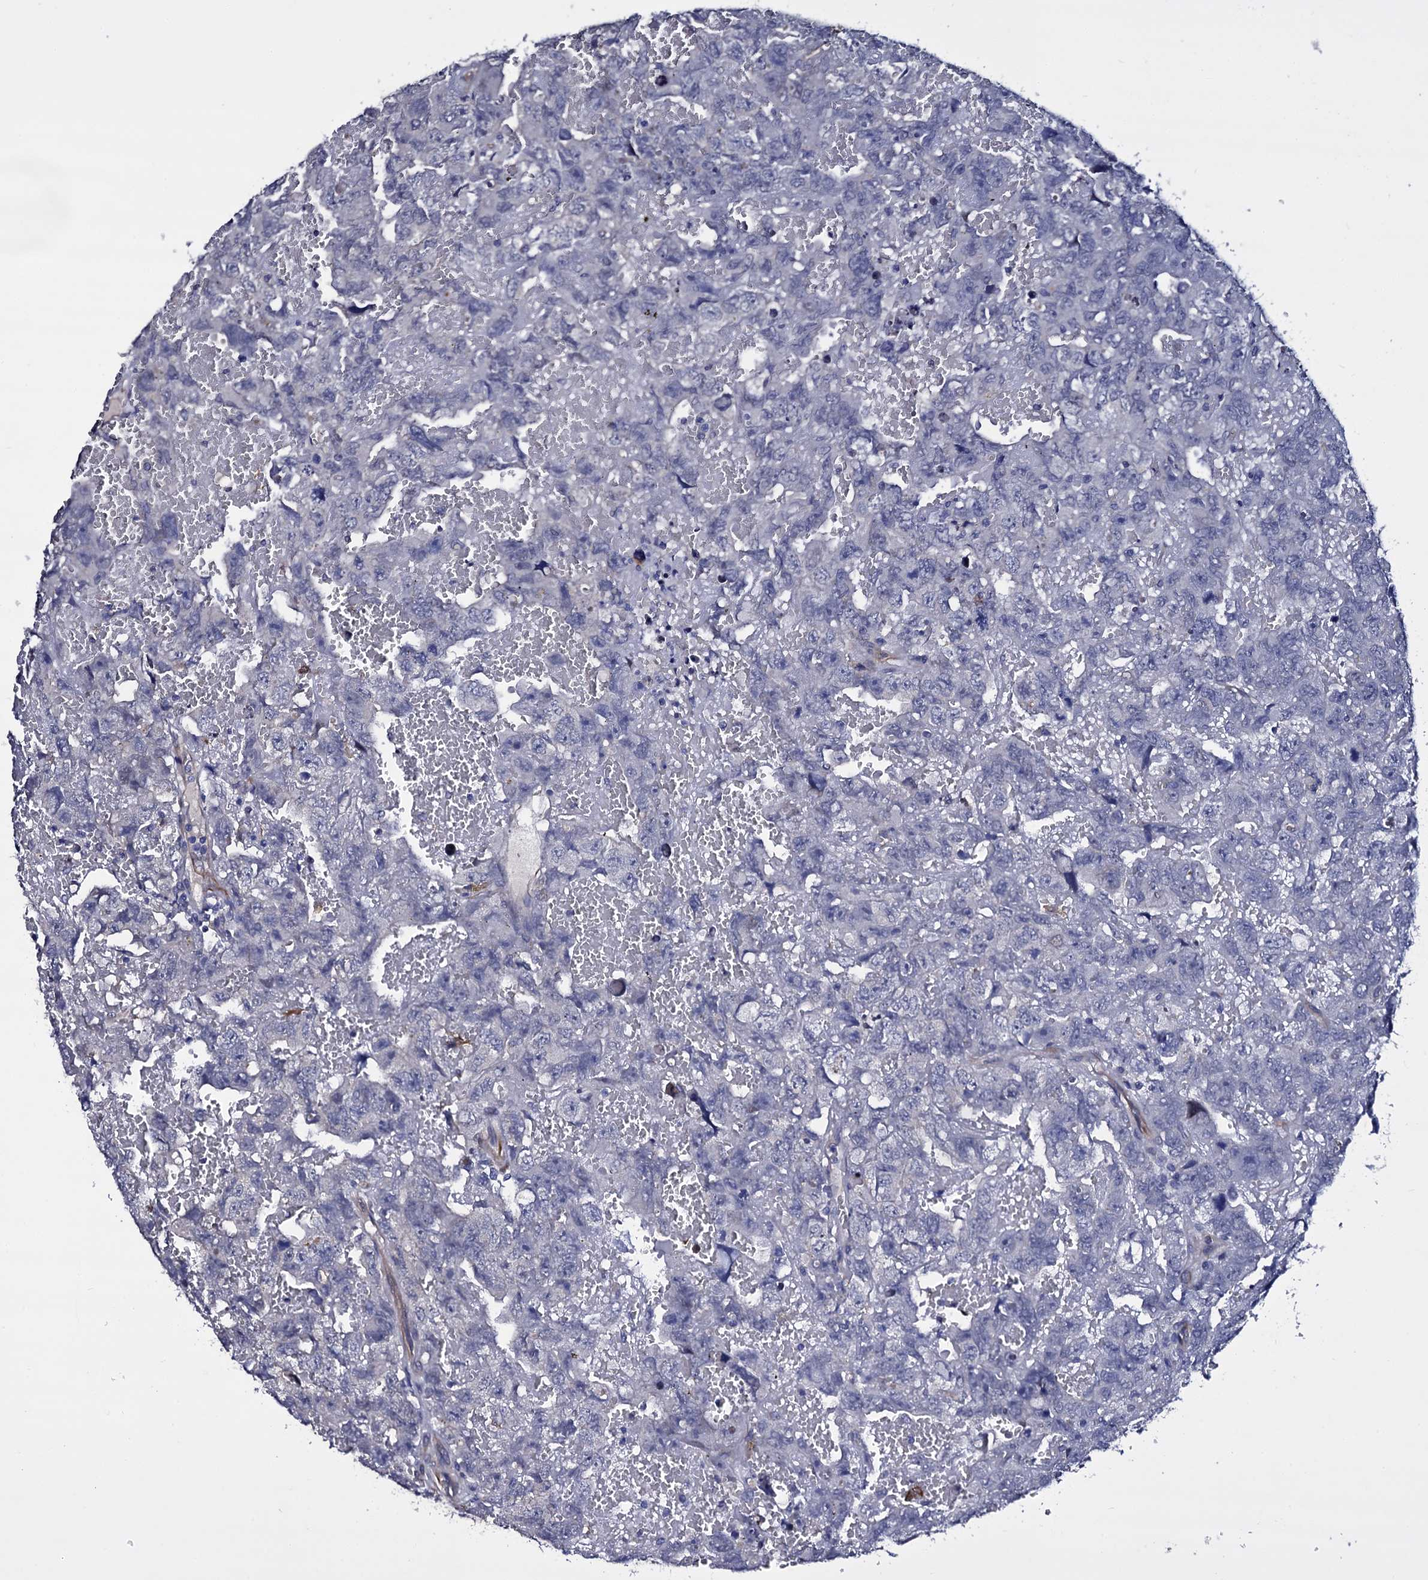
{"staining": {"intensity": "negative", "quantity": "none", "location": "none"}, "tissue": "testis cancer", "cell_type": "Tumor cells", "image_type": "cancer", "snomed": [{"axis": "morphology", "description": "Carcinoma, Embryonal, NOS"}, {"axis": "topography", "description": "Testis"}], "caption": "High magnification brightfield microscopy of testis embryonal carcinoma stained with DAB (3,3'-diaminobenzidine) (brown) and counterstained with hematoxylin (blue): tumor cells show no significant staining.", "gene": "BCL2L14", "patient": {"sex": "male", "age": 45}}